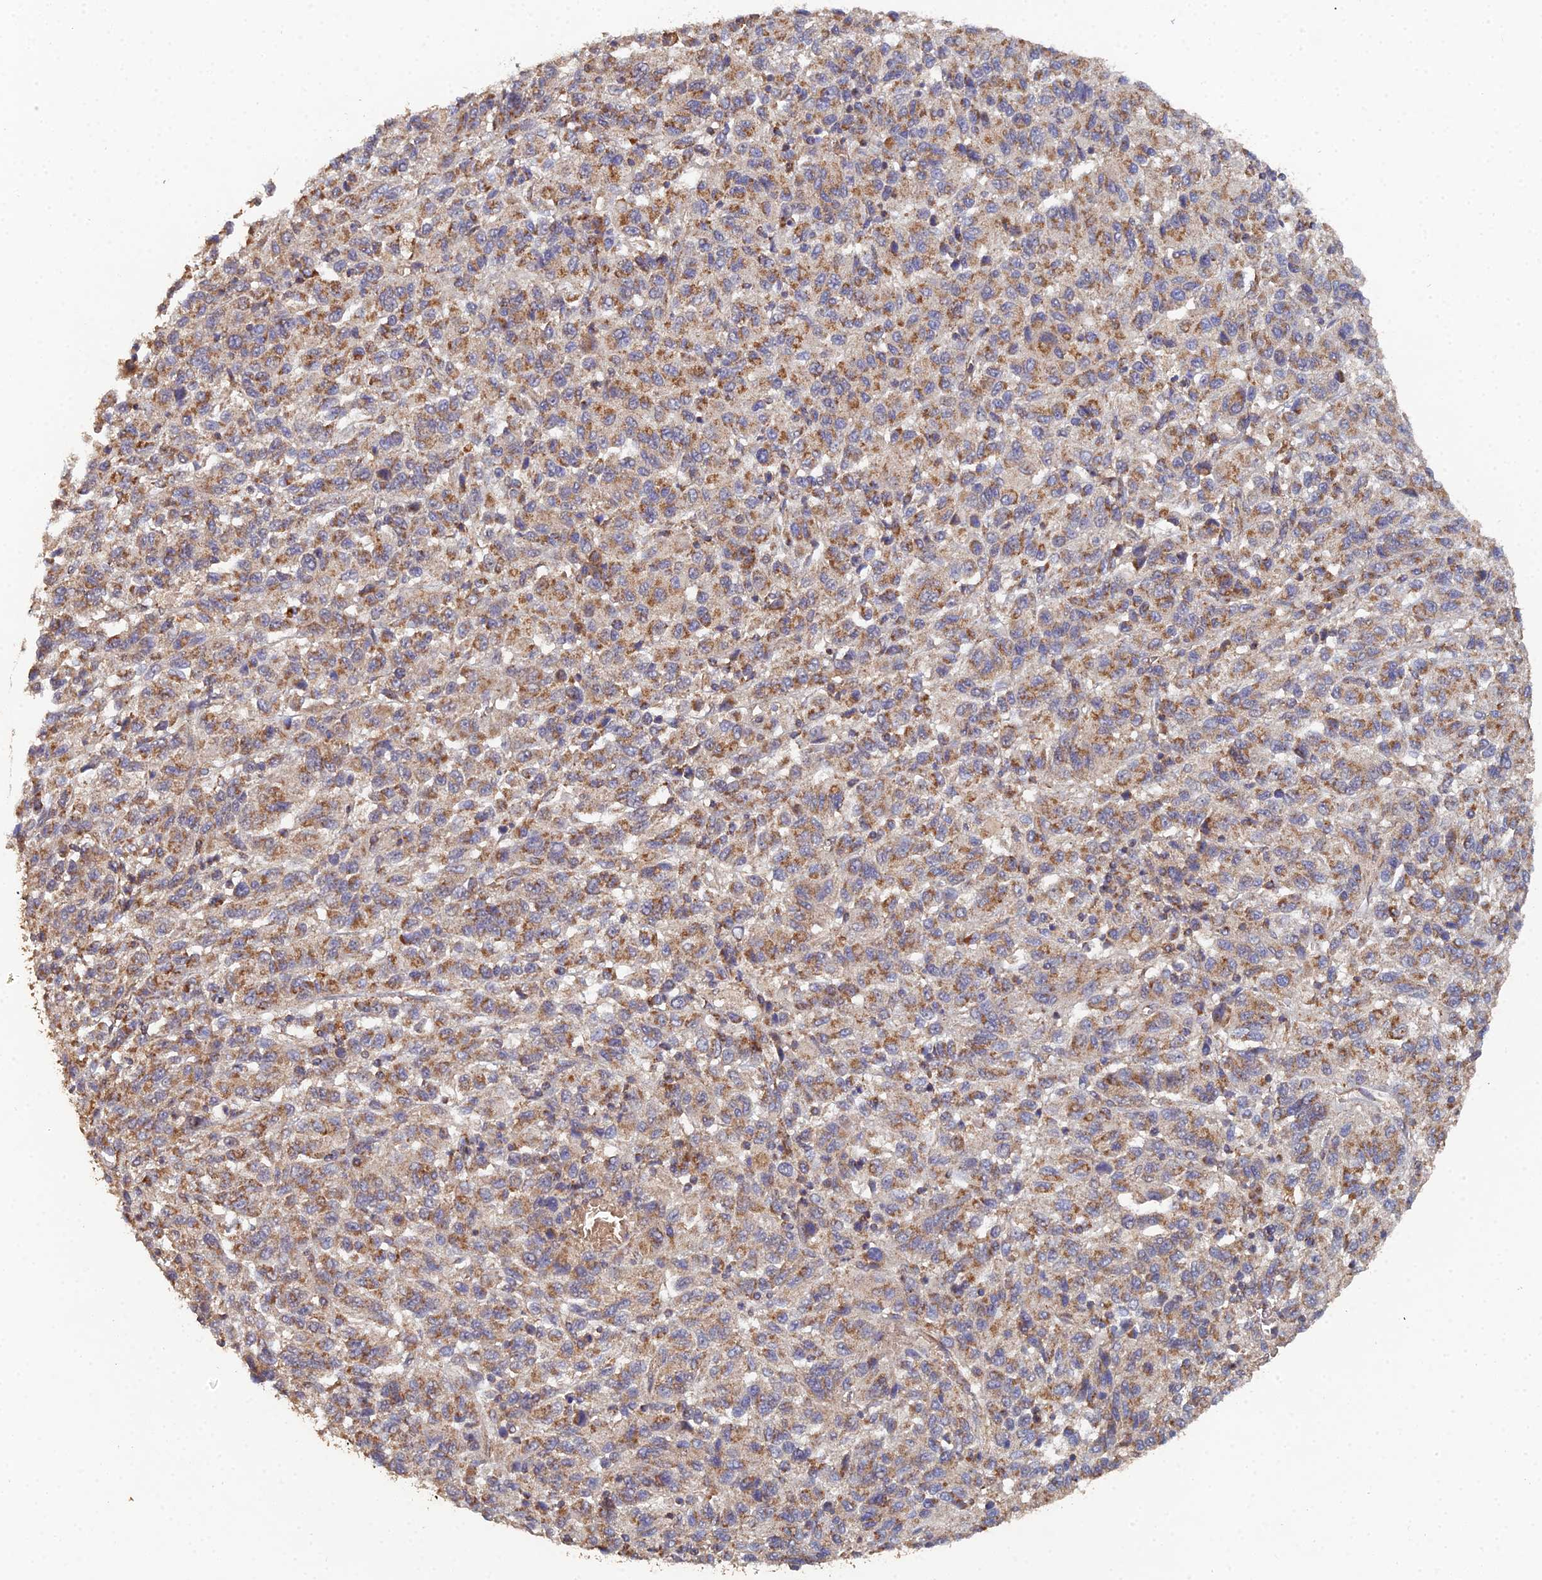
{"staining": {"intensity": "moderate", "quantity": ">75%", "location": "cytoplasmic/membranous"}, "tissue": "melanoma", "cell_type": "Tumor cells", "image_type": "cancer", "snomed": [{"axis": "morphology", "description": "Malignant melanoma, Metastatic site"}, {"axis": "topography", "description": "Lung"}], "caption": "Tumor cells display medium levels of moderate cytoplasmic/membranous expression in approximately >75% of cells in human malignant melanoma (metastatic site).", "gene": "SPANXN4", "patient": {"sex": "male", "age": 64}}